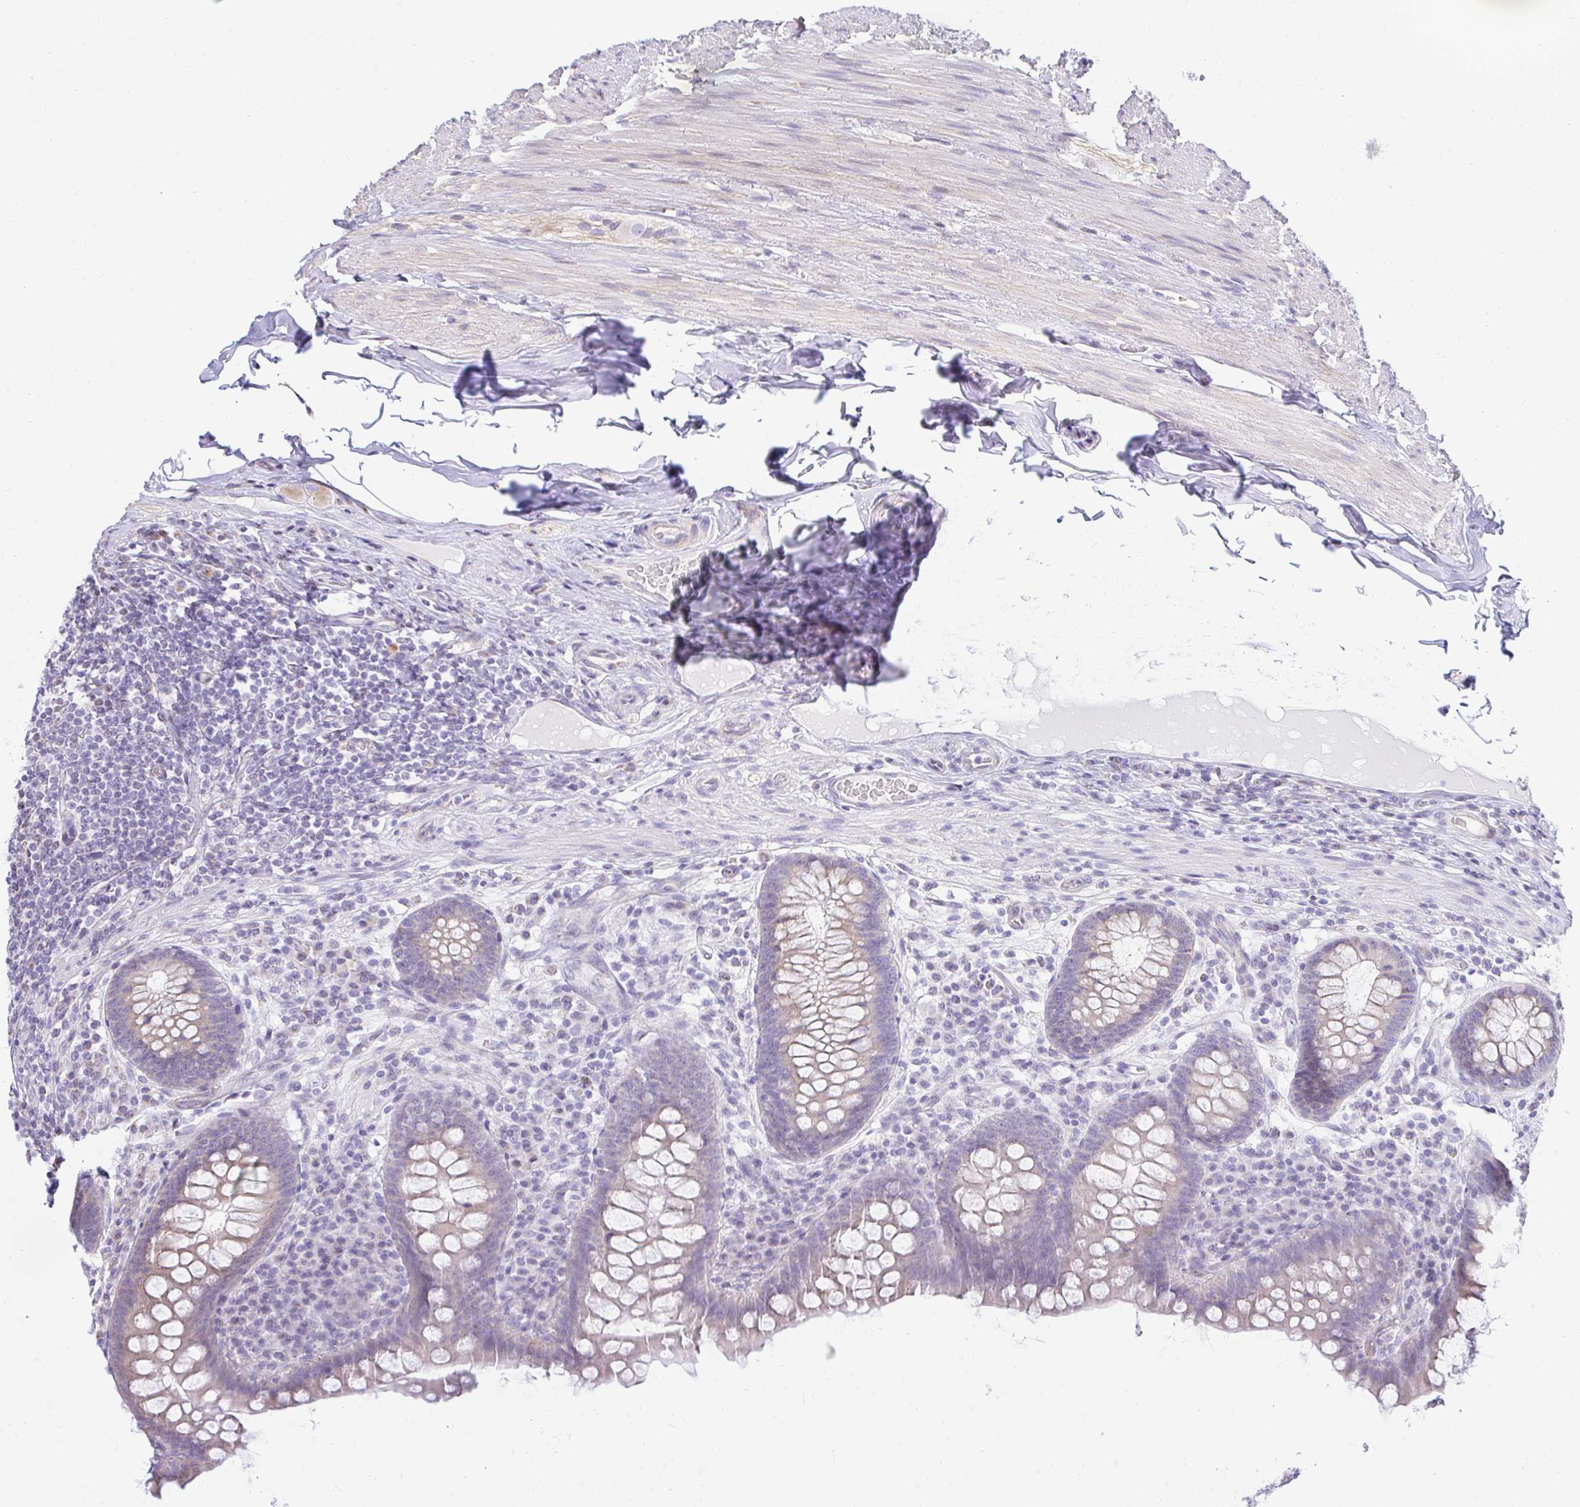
{"staining": {"intensity": "weak", "quantity": "25%-75%", "location": "cytoplasmic/membranous"}, "tissue": "appendix", "cell_type": "Glandular cells", "image_type": "normal", "snomed": [{"axis": "morphology", "description": "Normal tissue, NOS"}, {"axis": "topography", "description": "Appendix"}], "caption": "High-power microscopy captured an immunohistochemistry (IHC) photomicrograph of unremarkable appendix, revealing weak cytoplasmic/membranous staining in approximately 25%-75% of glandular cells. Immunohistochemistry stains the protein in brown and the nuclei are stained blue.", "gene": "CAPSL", "patient": {"sex": "male", "age": 71}}